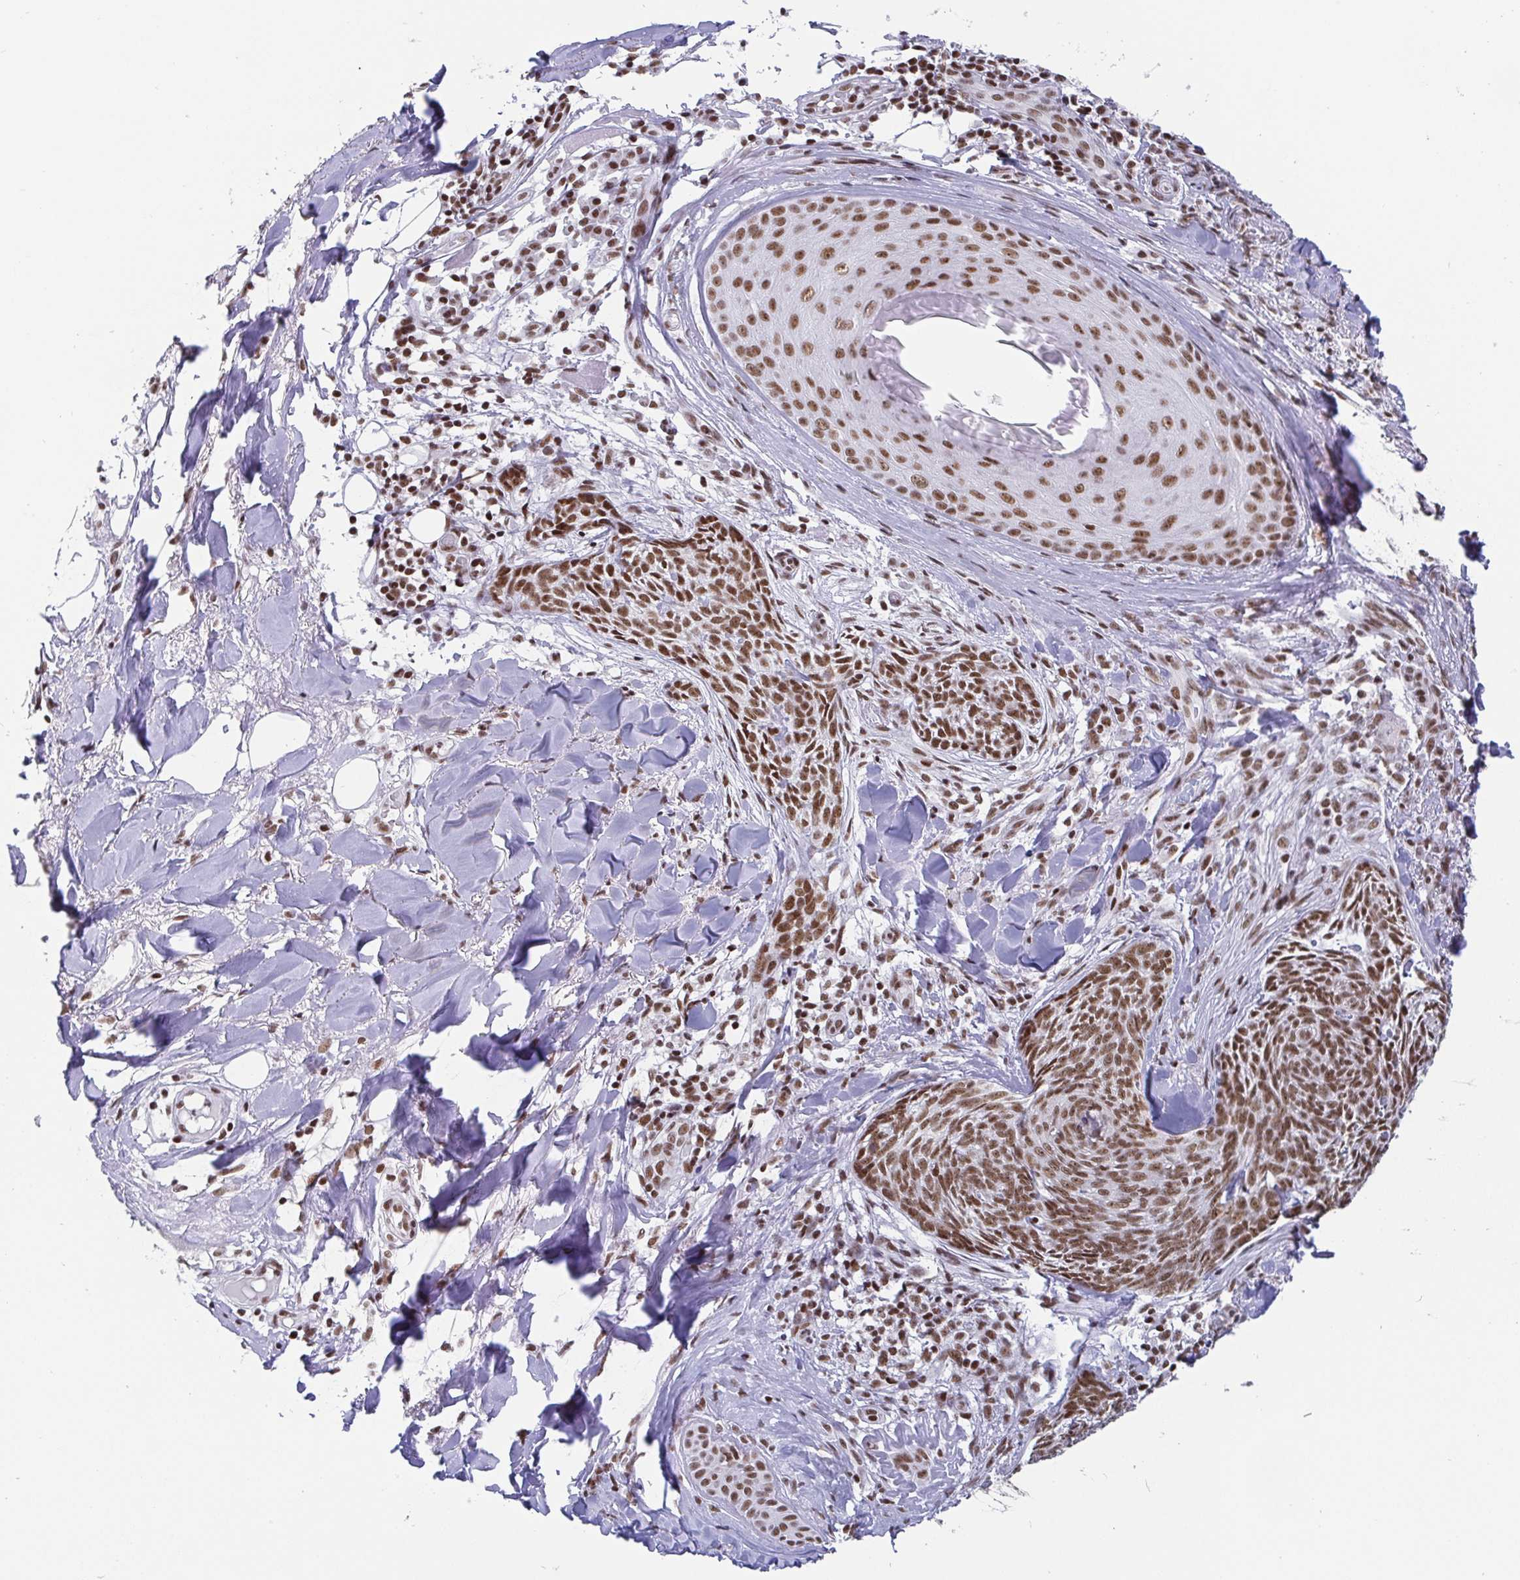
{"staining": {"intensity": "moderate", "quantity": ">75%", "location": "nuclear"}, "tissue": "skin cancer", "cell_type": "Tumor cells", "image_type": "cancer", "snomed": [{"axis": "morphology", "description": "Basal cell carcinoma"}, {"axis": "topography", "description": "Skin"}], "caption": "This image displays immunohistochemistry staining of basal cell carcinoma (skin), with medium moderate nuclear positivity in approximately >75% of tumor cells.", "gene": "CTCF", "patient": {"sex": "female", "age": 93}}